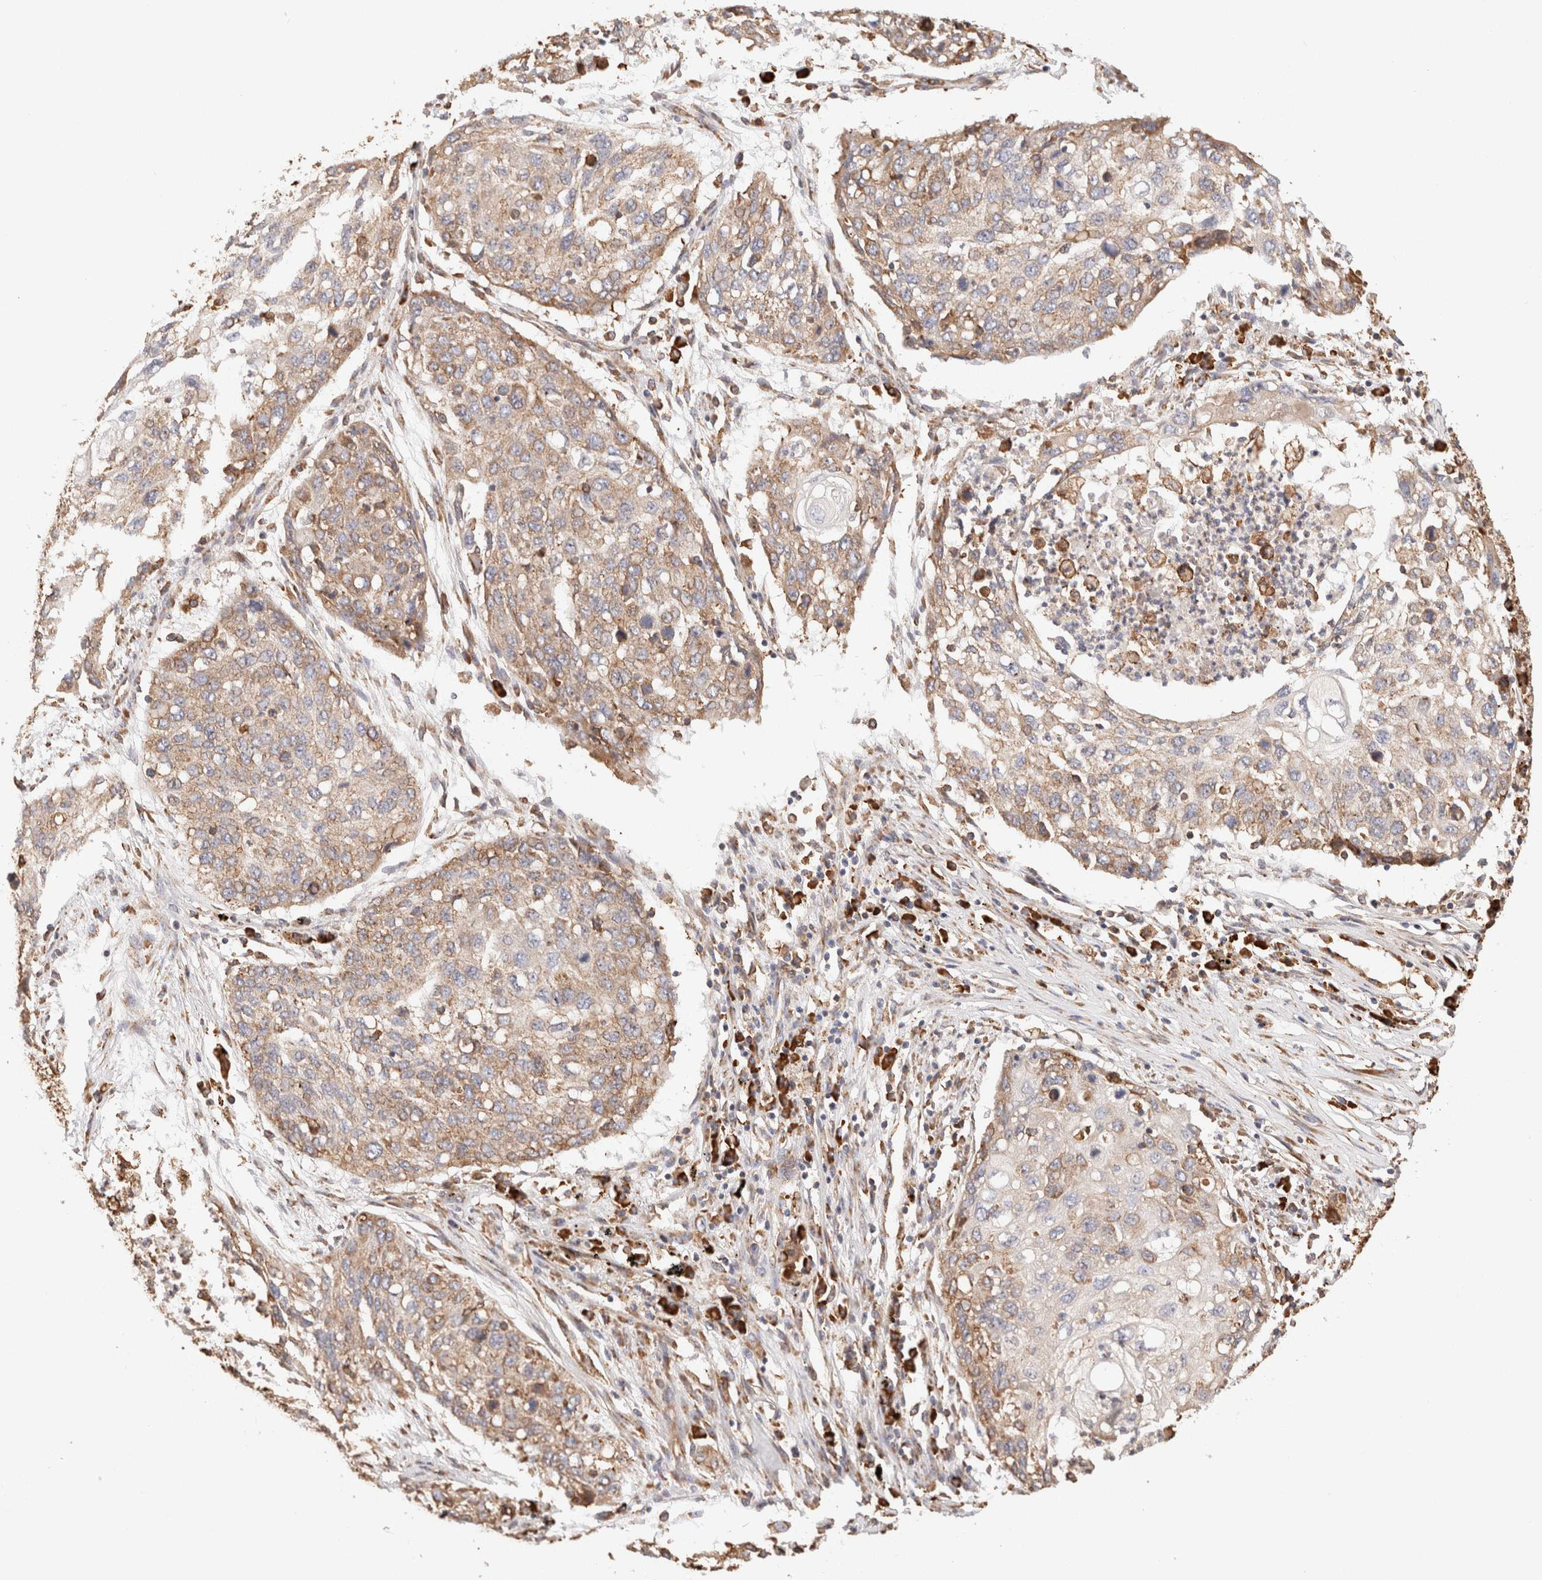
{"staining": {"intensity": "weak", "quantity": ">75%", "location": "cytoplasmic/membranous"}, "tissue": "lung cancer", "cell_type": "Tumor cells", "image_type": "cancer", "snomed": [{"axis": "morphology", "description": "Squamous cell carcinoma, NOS"}, {"axis": "topography", "description": "Lung"}], "caption": "A brown stain highlights weak cytoplasmic/membranous staining of a protein in human lung cancer tumor cells. The staining is performed using DAB brown chromogen to label protein expression. The nuclei are counter-stained blue using hematoxylin.", "gene": "FER", "patient": {"sex": "female", "age": 63}}